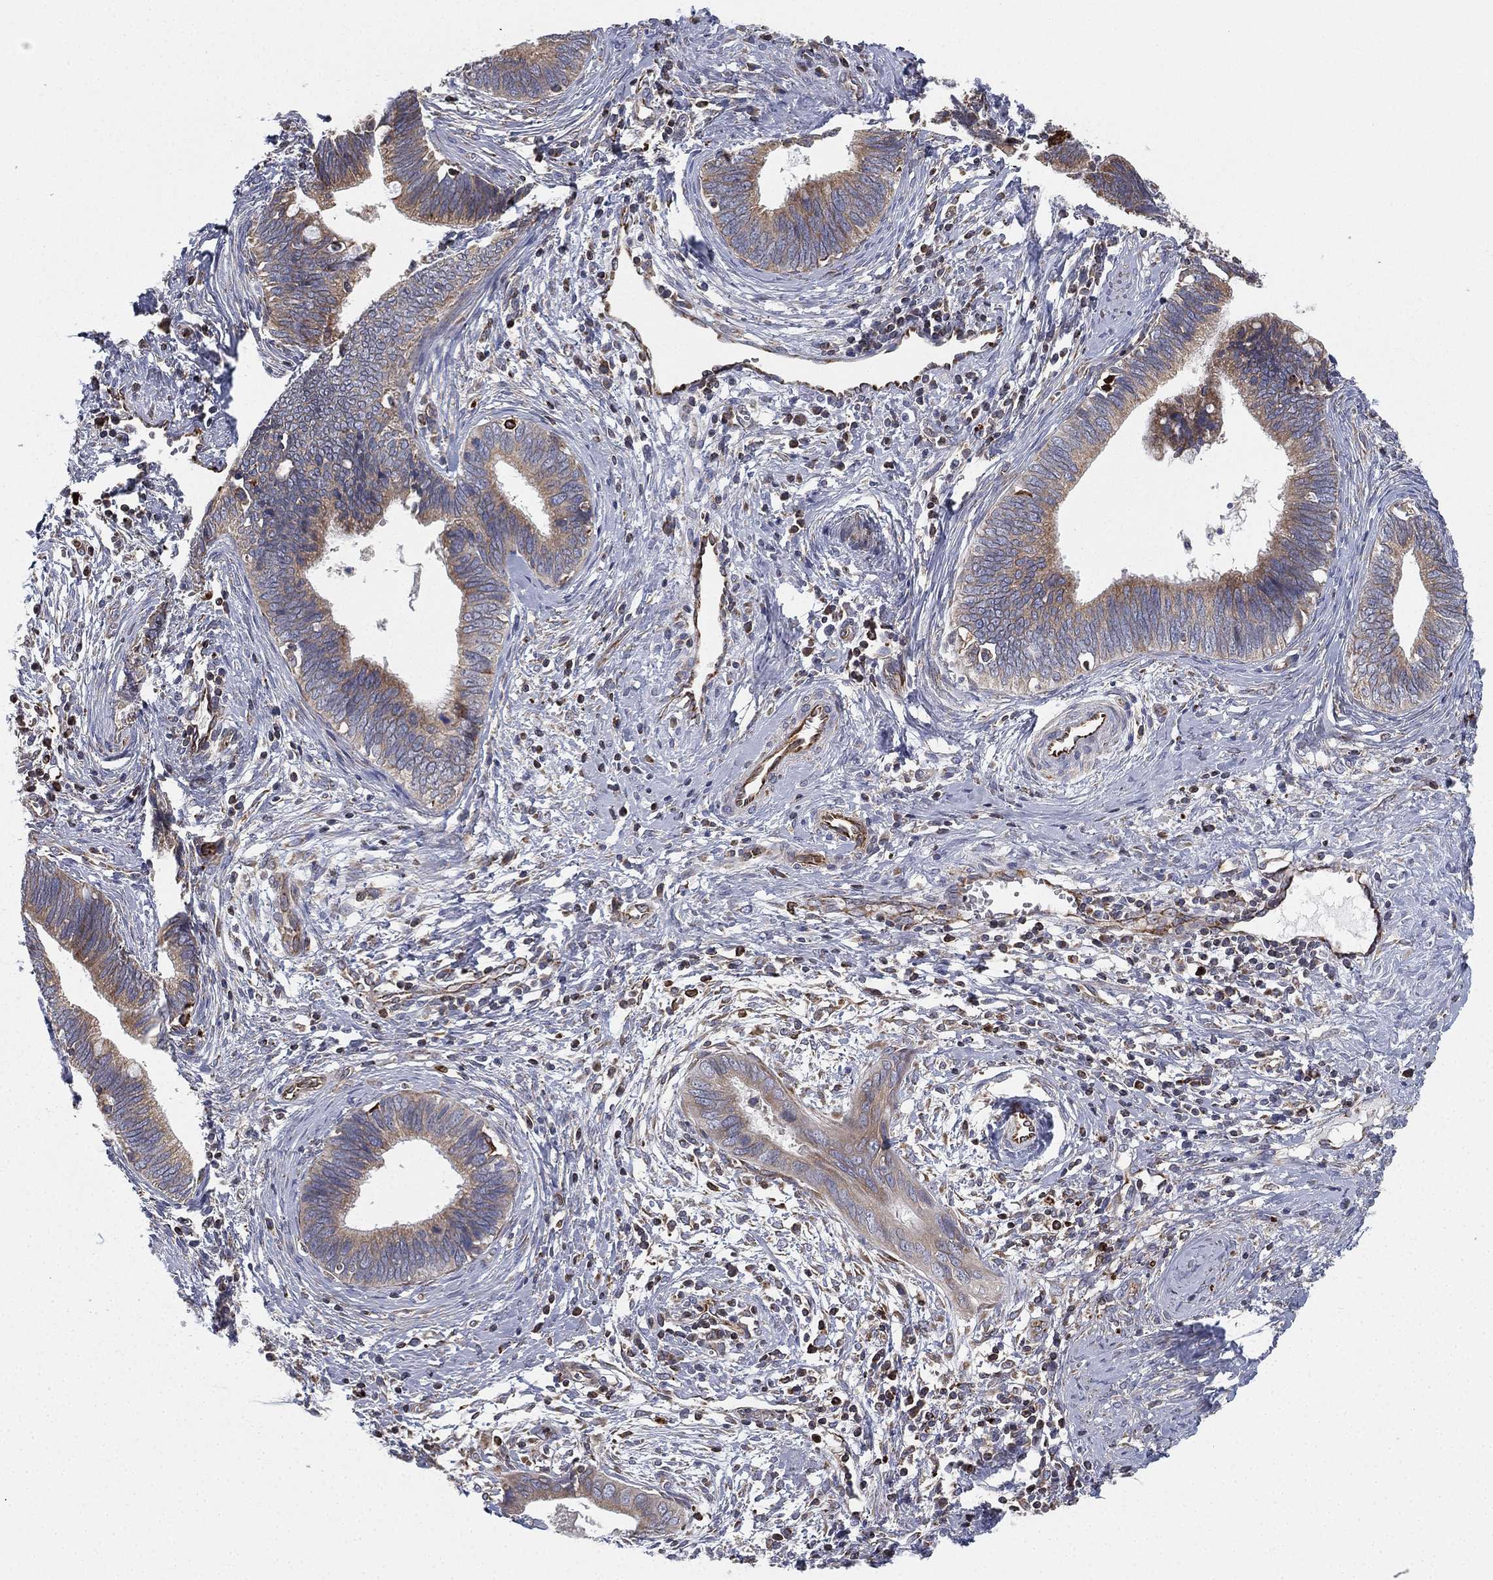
{"staining": {"intensity": "weak", "quantity": "<25%", "location": "cytoplasmic/membranous"}, "tissue": "cervical cancer", "cell_type": "Tumor cells", "image_type": "cancer", "snomed": [{"axis": "morphology", "description": "Adenocarcinoma, NOS"}, {"axis": "topography", "description": "Cervix"}], "caption": "There is no significant staining in tumor cells of cervical cancer (adenocarcinoma). Brightfield microscopy of immunohistochemistry (IHC) stained with DAB (3,3'-diaminobenzidine) (brown) and hematoxylin (blue), captured at high magnification.", "gene": "CYB5B", "patient": {"sex": "female", "age": 42}}